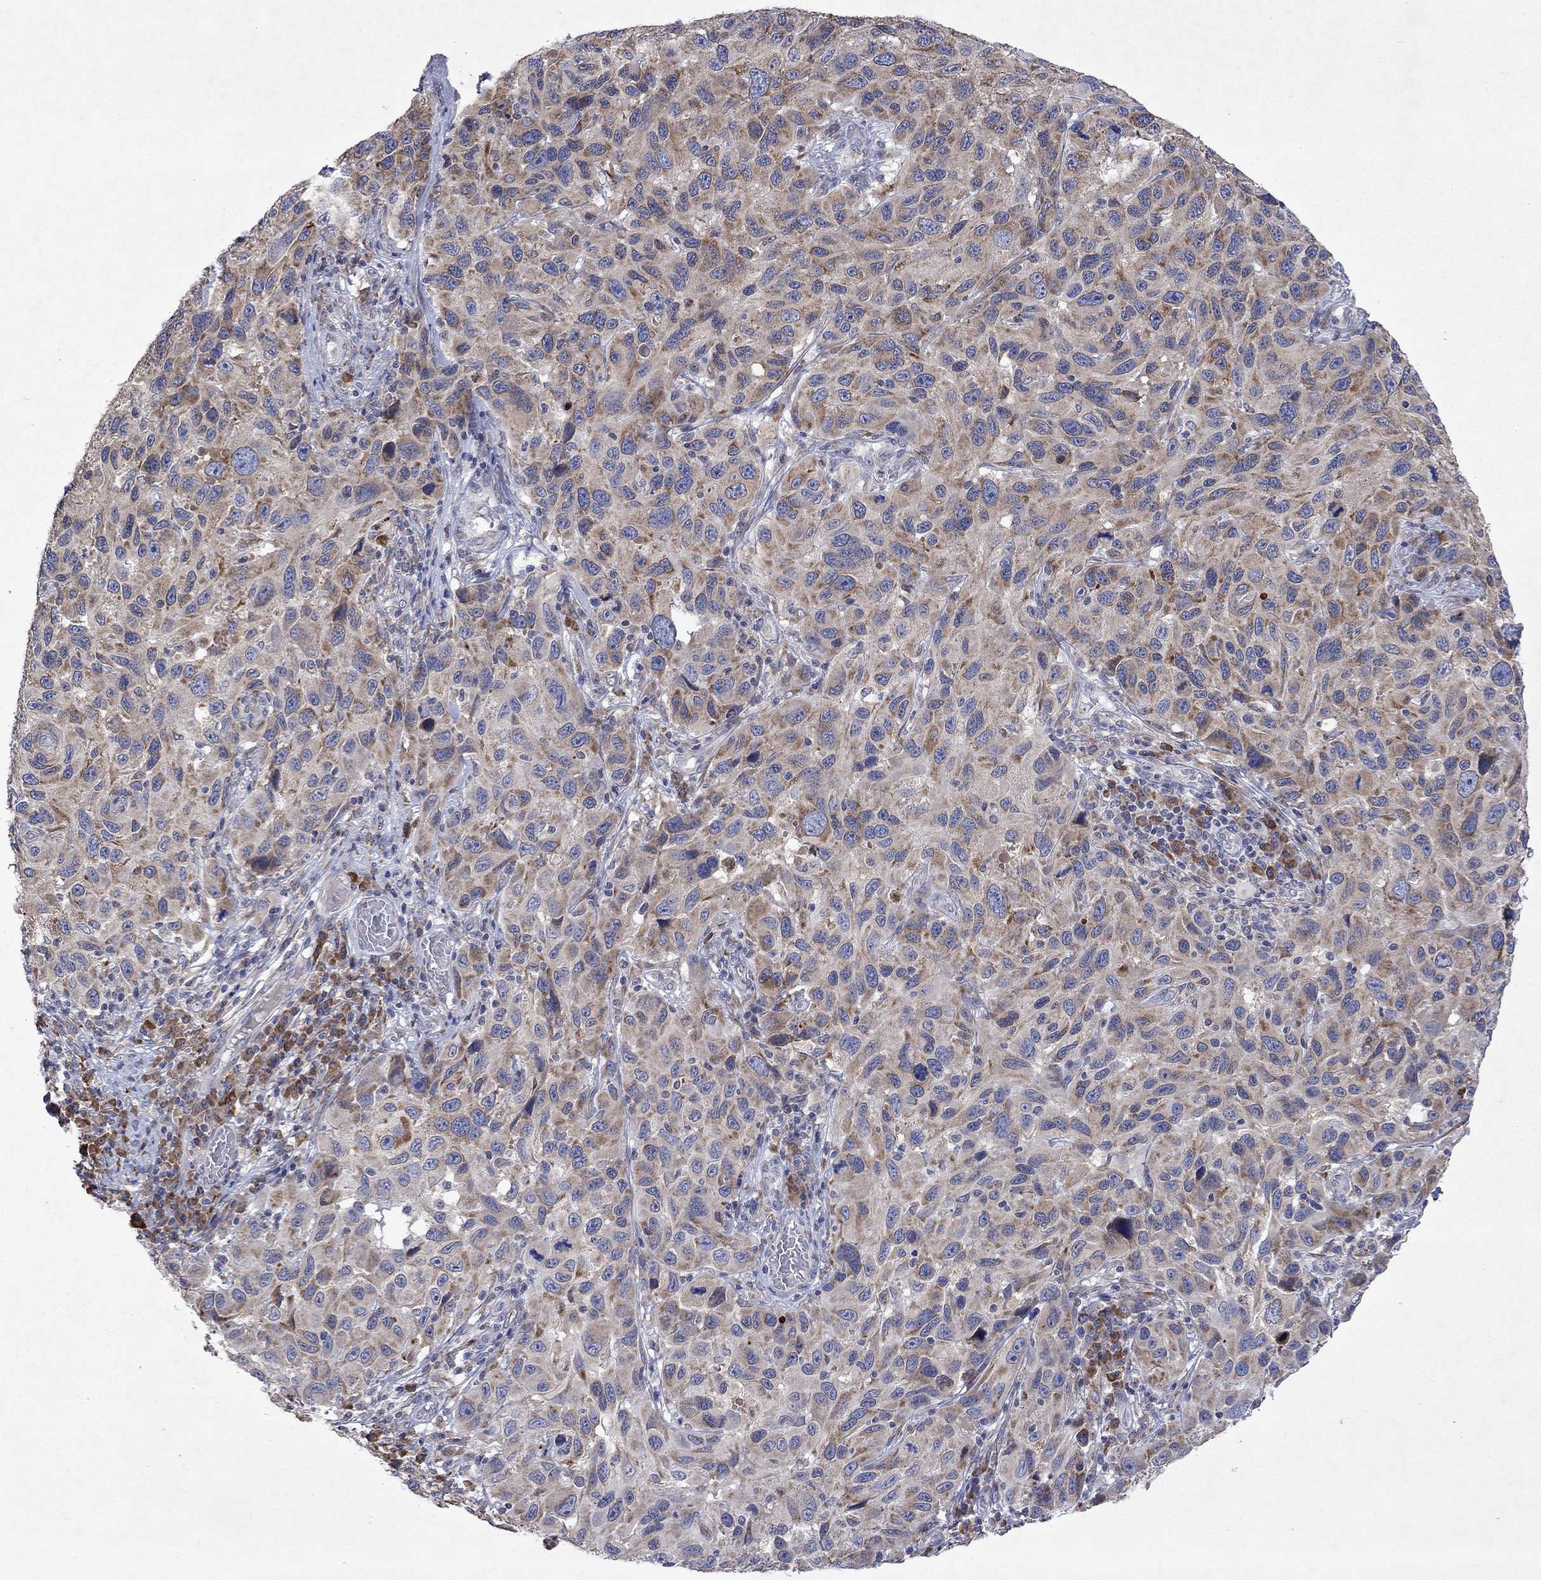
{"staining": {"intensity": "moderate", "quantity": ">75%", "location": "cytoplasmic/membranous"}, "tissue": "melanoma", "cell_type": "Tumor cells", "image_type": "cancer", "snomed": [{"axis": "morphology", "description": "Malignant melanoma, NOS"}, {"axis": "topography", "description": "Skin"}], "caption": "Immunohistochemistry (DAB) staining of malignant melanoma exhibits moderate cytoplasmic/membranous protein staining in about >75% of tumor cells.", "gene": "TMEM97", "patient": {"sex": "male", "age": 53}}